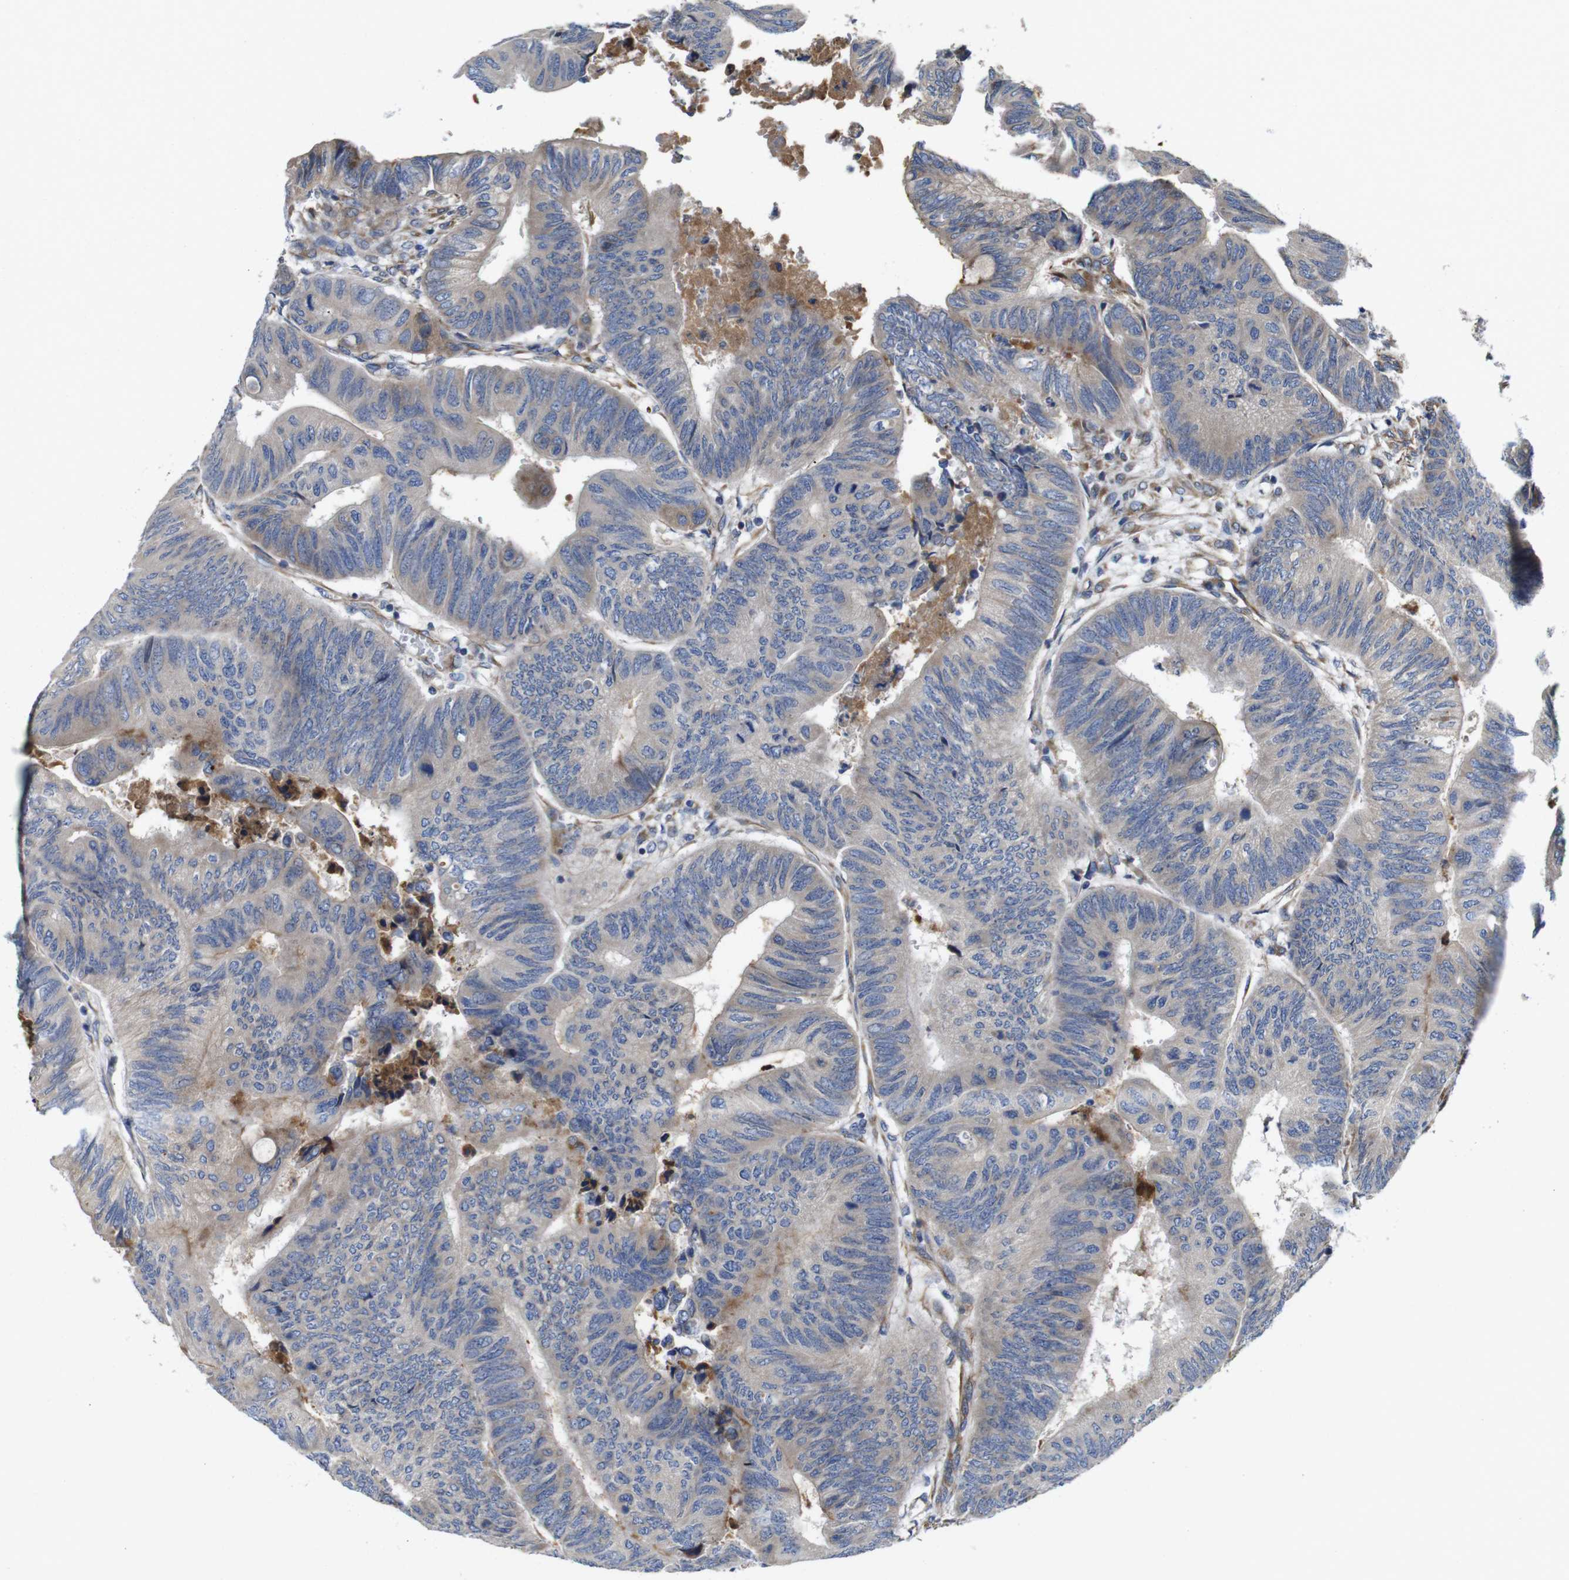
{"staining": {"intensity": "weak", "quantity": "25%-75%", "location": "cytoplasmic/membranous"}, "tissue": "colorectal cancer", "cell_type": "Tumor cells", "image_type": "cancer", "snomed": [{"axis": "morphology", "description": "Normal tissue, NOS"}, {"axis": "morphology", "description": "Adenocarcinoma, NOS"}, {"axis": "topography", "description": "Rectum"}, {"axis": "topography", "description": "Peripheral nerve tissue"}], "caption": "Human colorectal cancer (adenocarcinoma) stained with a brown dye demonstrates weak cytoplasmic/membranous positive staining in approximately 25%-75% of tumor cells.", "gene": "POMK", "patient": {"sex": "male", "age": 92}}